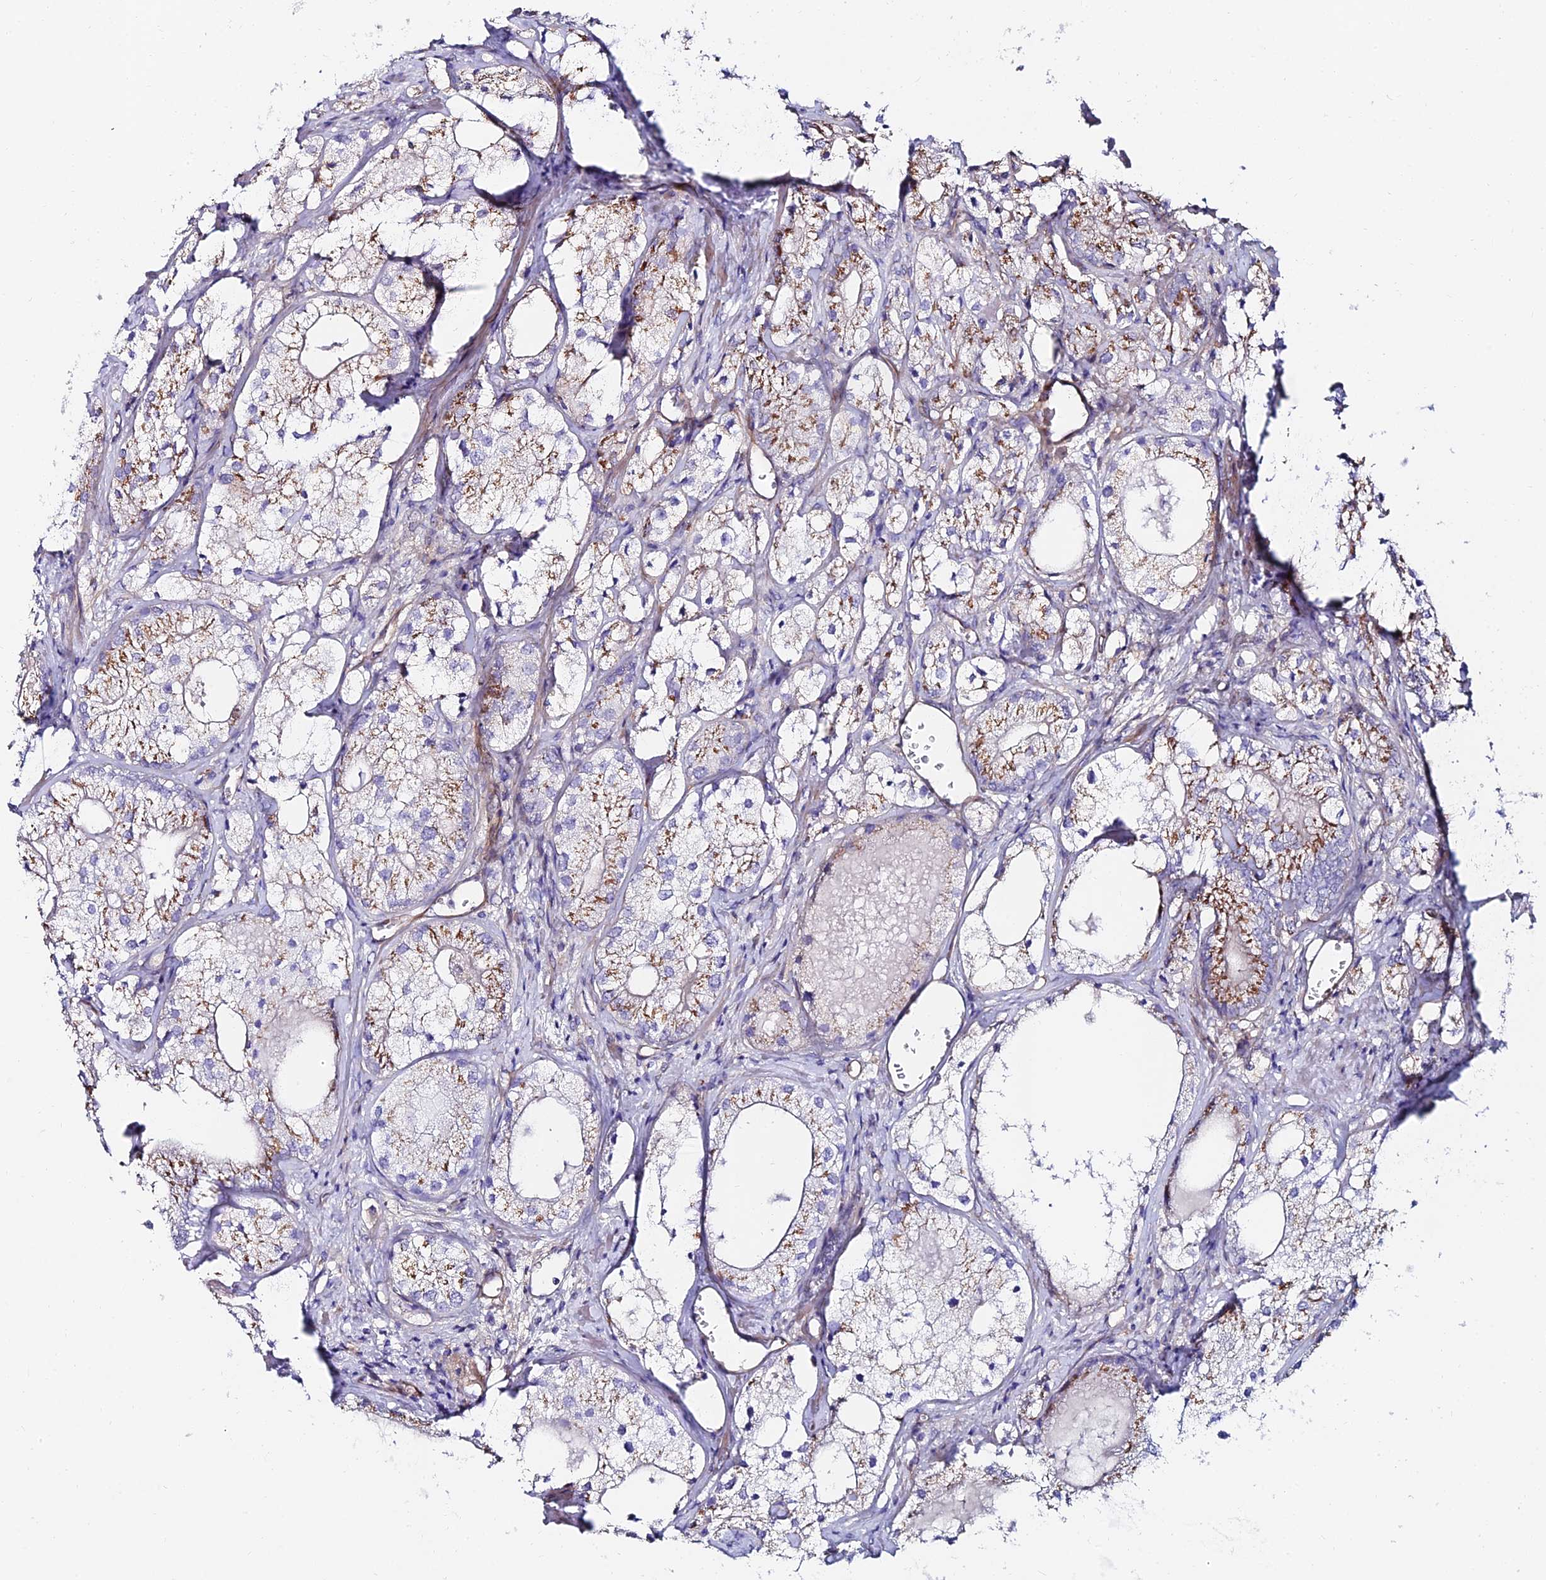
{"staining": {"intensity": "moderate", "quantity": "<25%", "location": "cytoplasmic/membranous"}, "tissue": "prostate cancer", "cell_type": "Tumor cells", "image_type": "cancer", "snomed": [{"axis": "morphology", "description": "Adenocarcinoma, Low grade"}, {"axis": "topography", "description": "Prostate"}], "caption": "Protein staining reveals moderate cytoplasmic/membranous expression in about <25% of tumor cells in prostate cancer (adenocarcinoma (low-grade)).", "gene": "ADGRF3", "patient": {"sex": "male", "age": 69}}